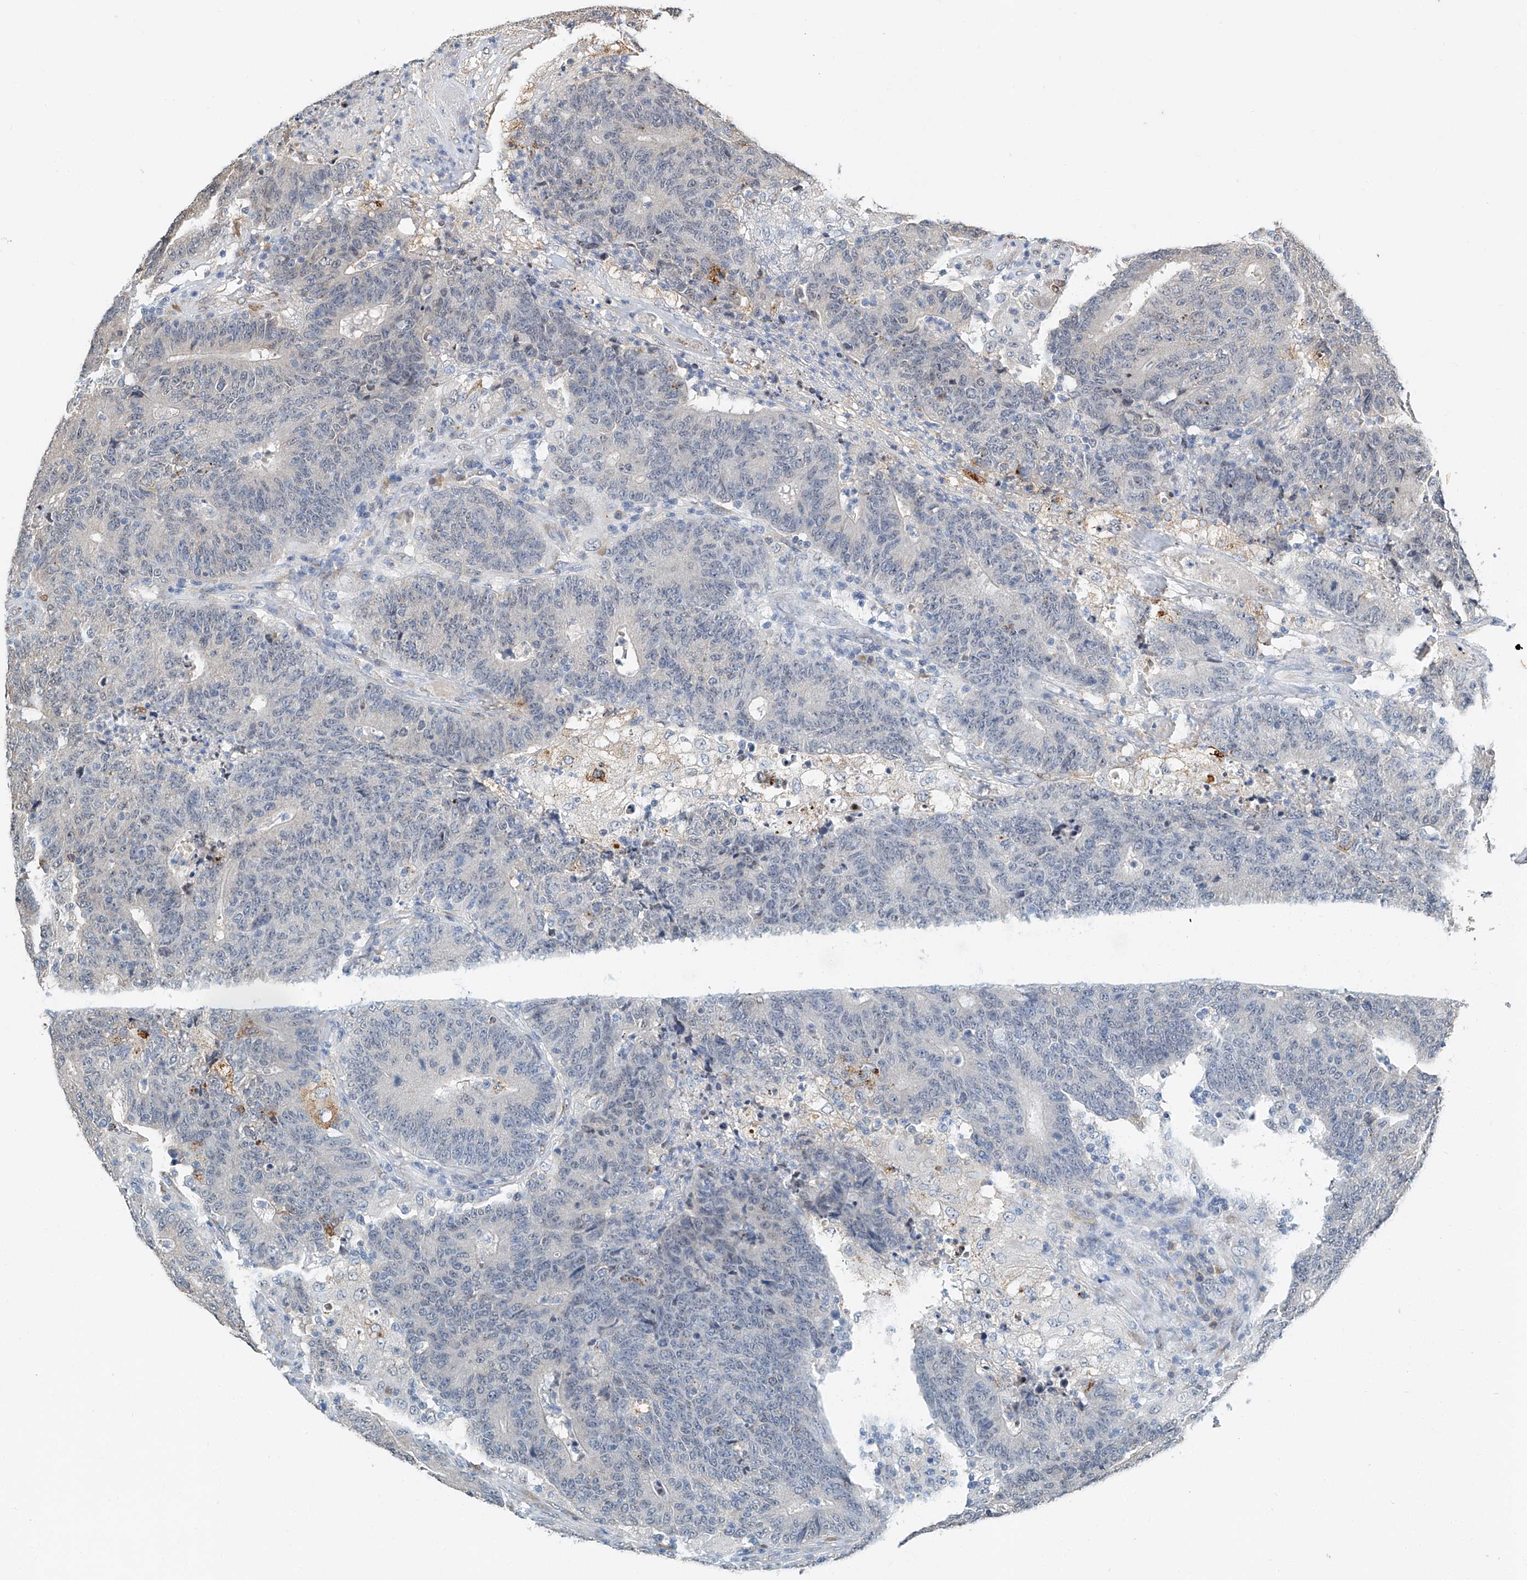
{"staining": {"intensity": "negative", "quantity": "none", "location": "none"}, "tissue": "colorectal cancer", "cell_type": "Tumor cells", "image_type": "cancer", "snomed": [{"axis": "morphology", "description": "Normal tissue, NOS"}, {"axis": "morphology", "description": "Adenocarcinoma, NOS"}, {"axis": "topography", "description": "Colon"}], "caption": "A micrograph of human adenocarcinoma (colorectal) is negative for staining in tumor cells.", "gene": "CTDP1", "patient": {"sex": "female", "age": 75}}